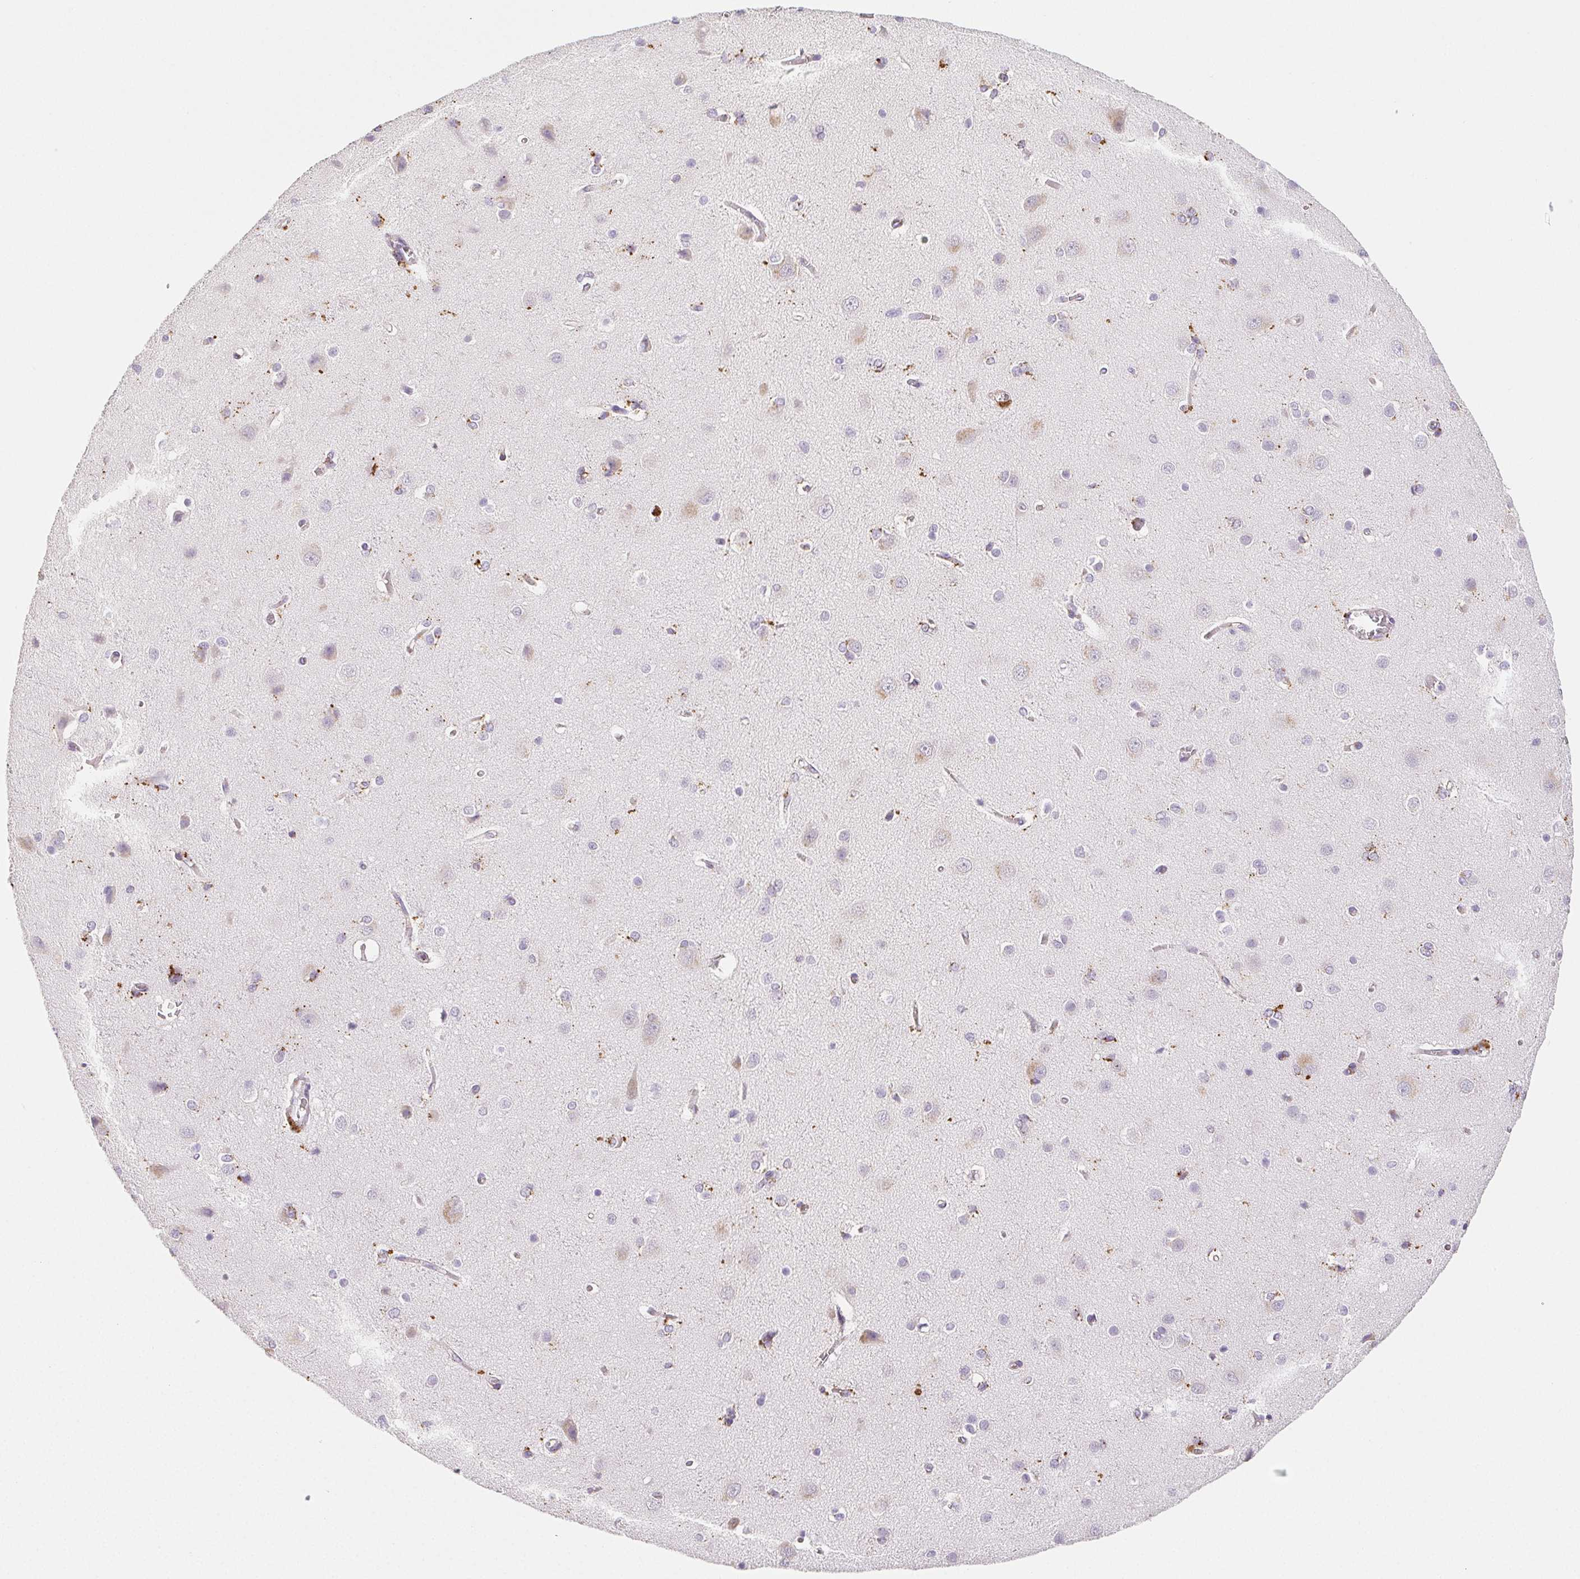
{"staining": {"intensity": "weak", "quantity": "25%-75%", "location": "cytoplasmic/membranous"}, "tissue": "cerebral cortex", "cell_type": "Endothelial cells", "image_type": "normal", "snomed": [{"axis": "morphology", "description": "Normal tissue, NOS"}, {"axis": "topography", "description": "Cerebral cortex"}], "caption": "A high-resolution histopathology image shows immunohistochemistry staining of unremarkable cerebral cortex, which displays weak cytoplasmic/membranous positivity in about 25%-75% of endothelial cells.", "gene": "LIPA", "patient": {"sex": "male", "age": 37}}